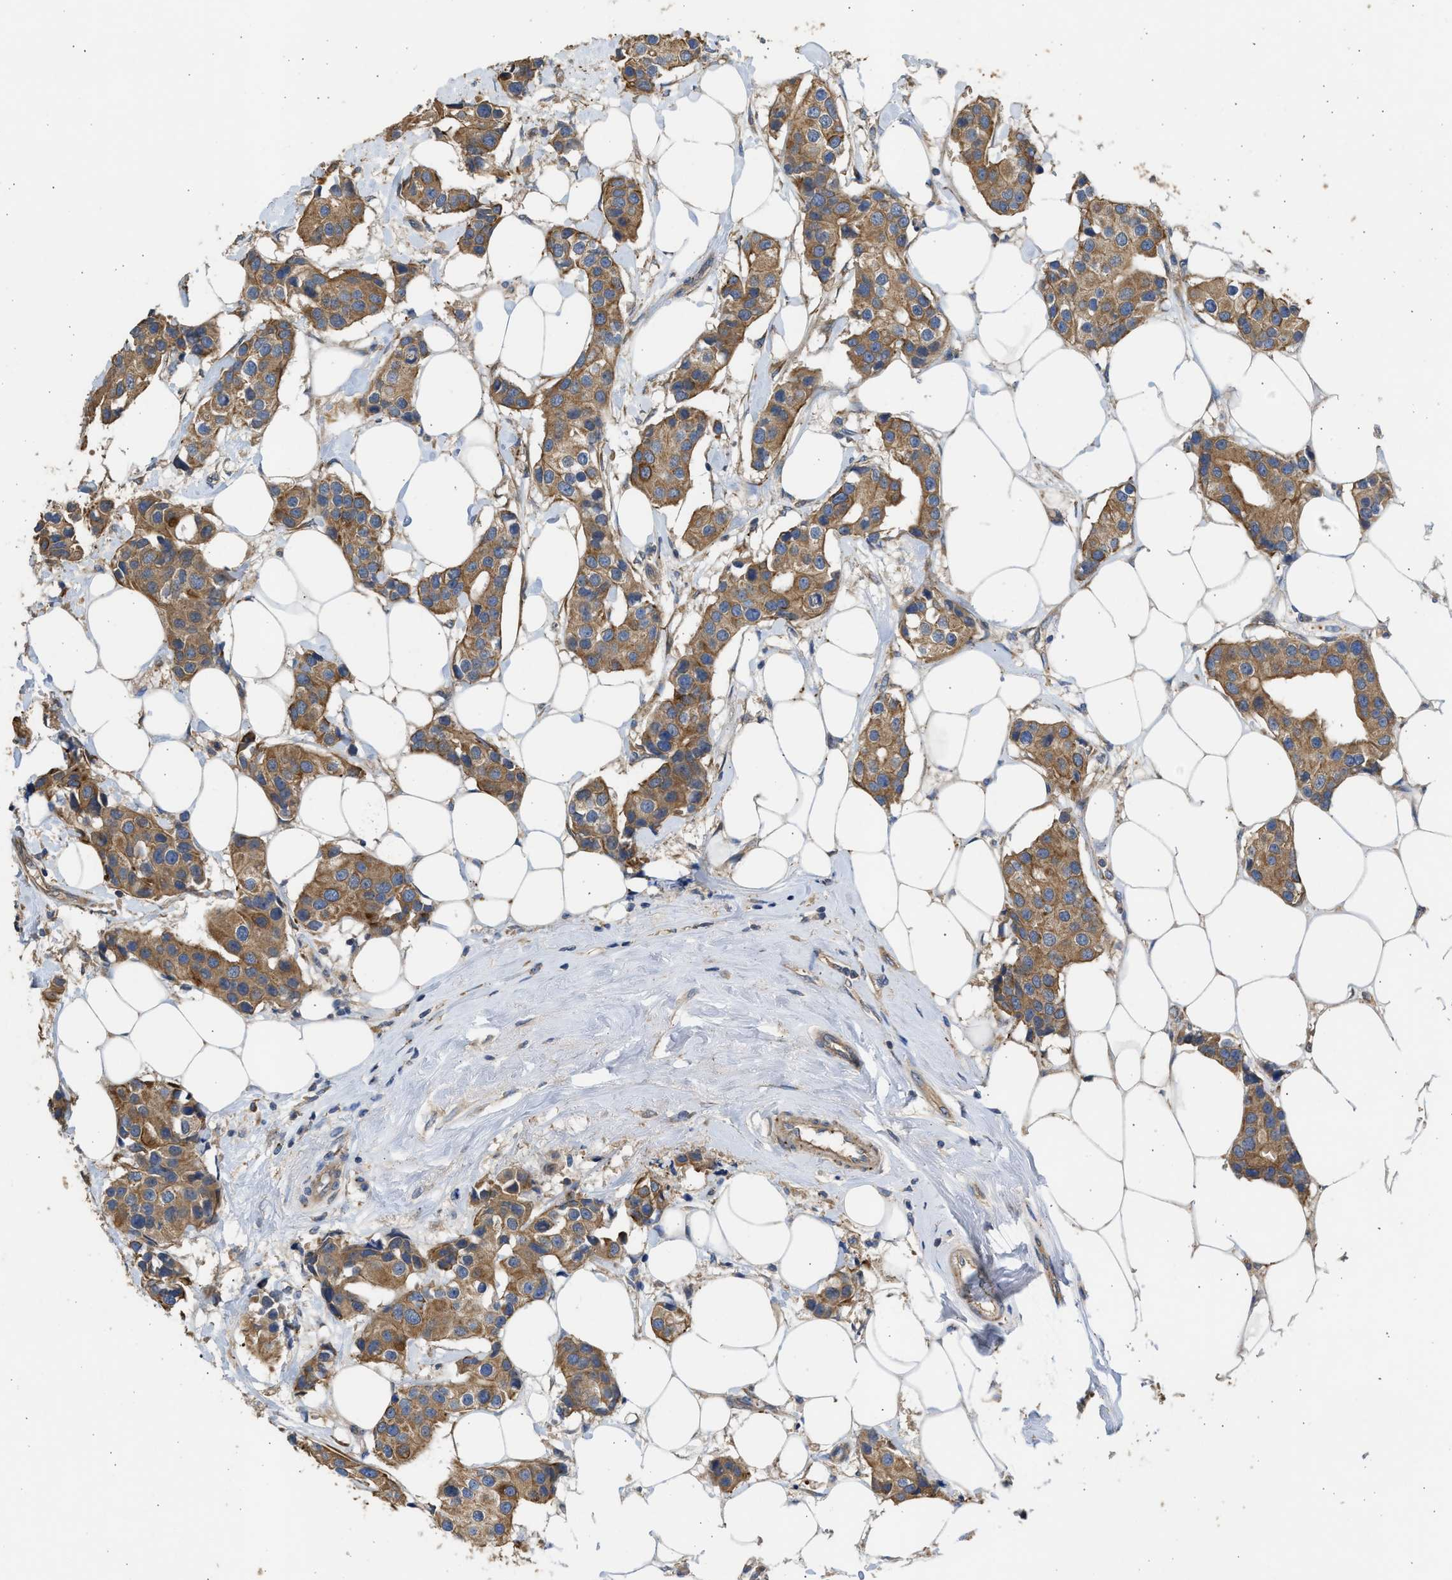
{"staining": {"intensity": "moderate", "quantity": ">75%", "location": "cytoplasmic/membranous"}, "tissue": "breast cancer", "cell_type": "Tumor cells", "image_type": "cancer", "snomed": [{"axis": "morphology", "description": "Normal tissue, NOS"}, {"axis": "morphology", "description": "Duct carcinoma"}, {"axis": "topography", "description": "Breast"}], "caption": "Moderate cytoplasmic/membranous protein positivity is appreciated in about >75% of tumor cells in infiltrating ductal carcinoma (breast). (Stains: DAB (3,3'-diaminobenzidine) in brown, nuclei in blue, Microscopy: brightfield microscopy at high magnification).", "gene": "CSRNP2", "patient": {"sex": "female", "age": 39}}